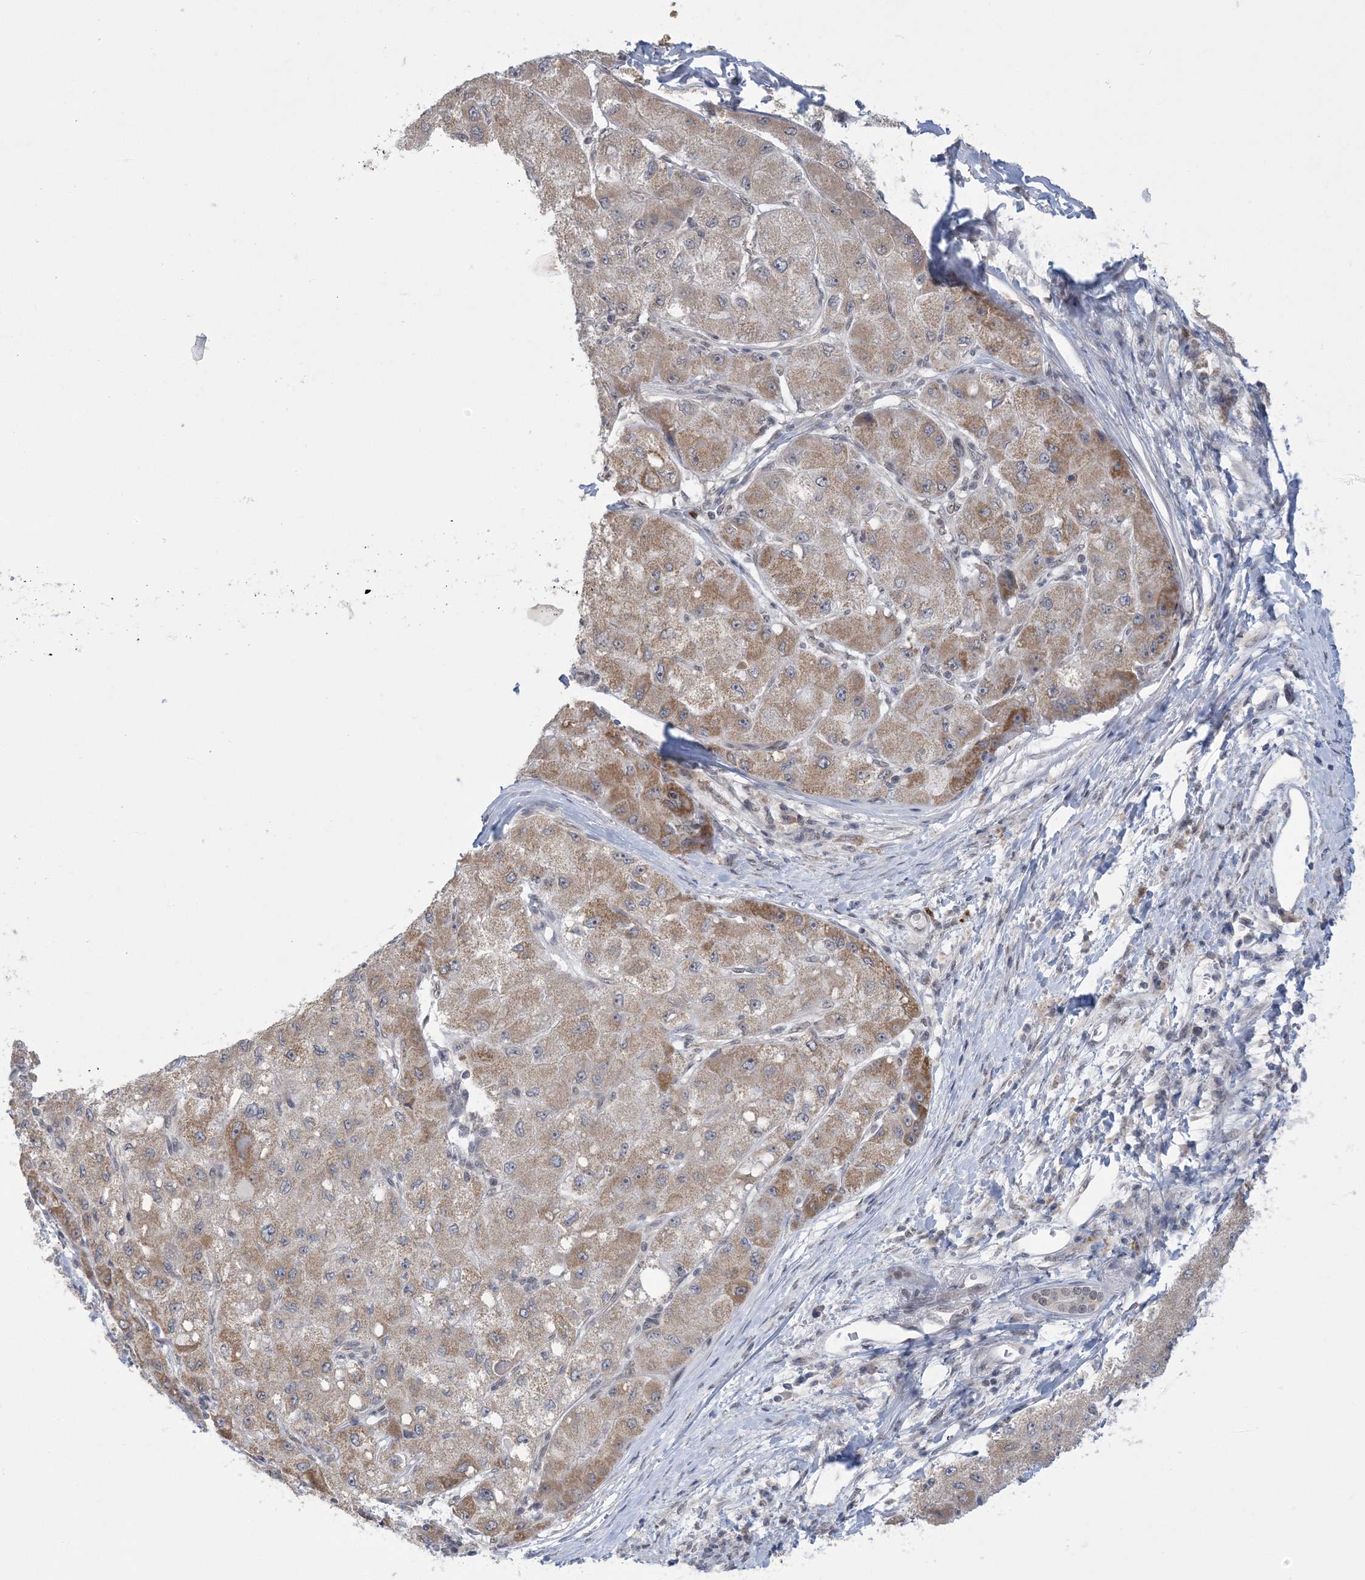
{"staining": {"intensity": "moderate", "quantity": ">75%", "location": "cytoplasmic/membranous"}, "tissue": "liver cancer", "cell_type": "Tumor cells", "image_type": "cancer", "snomed": [{"axis": "morphology", "description": "Carcinoma, Hepatocellular, NOS"}, {"axis": "topography", "description": "Liver"}], "caption": "This histopathology image reveals immunohistochemistry (IHC) staining of liver hepatocellular carcinoma, with medium moderate cytoplasmic/membranous positivity in about >75% of tumor cells.", "gene": "TRMT10C", "patient": {"sex": "male", "age": 80}}